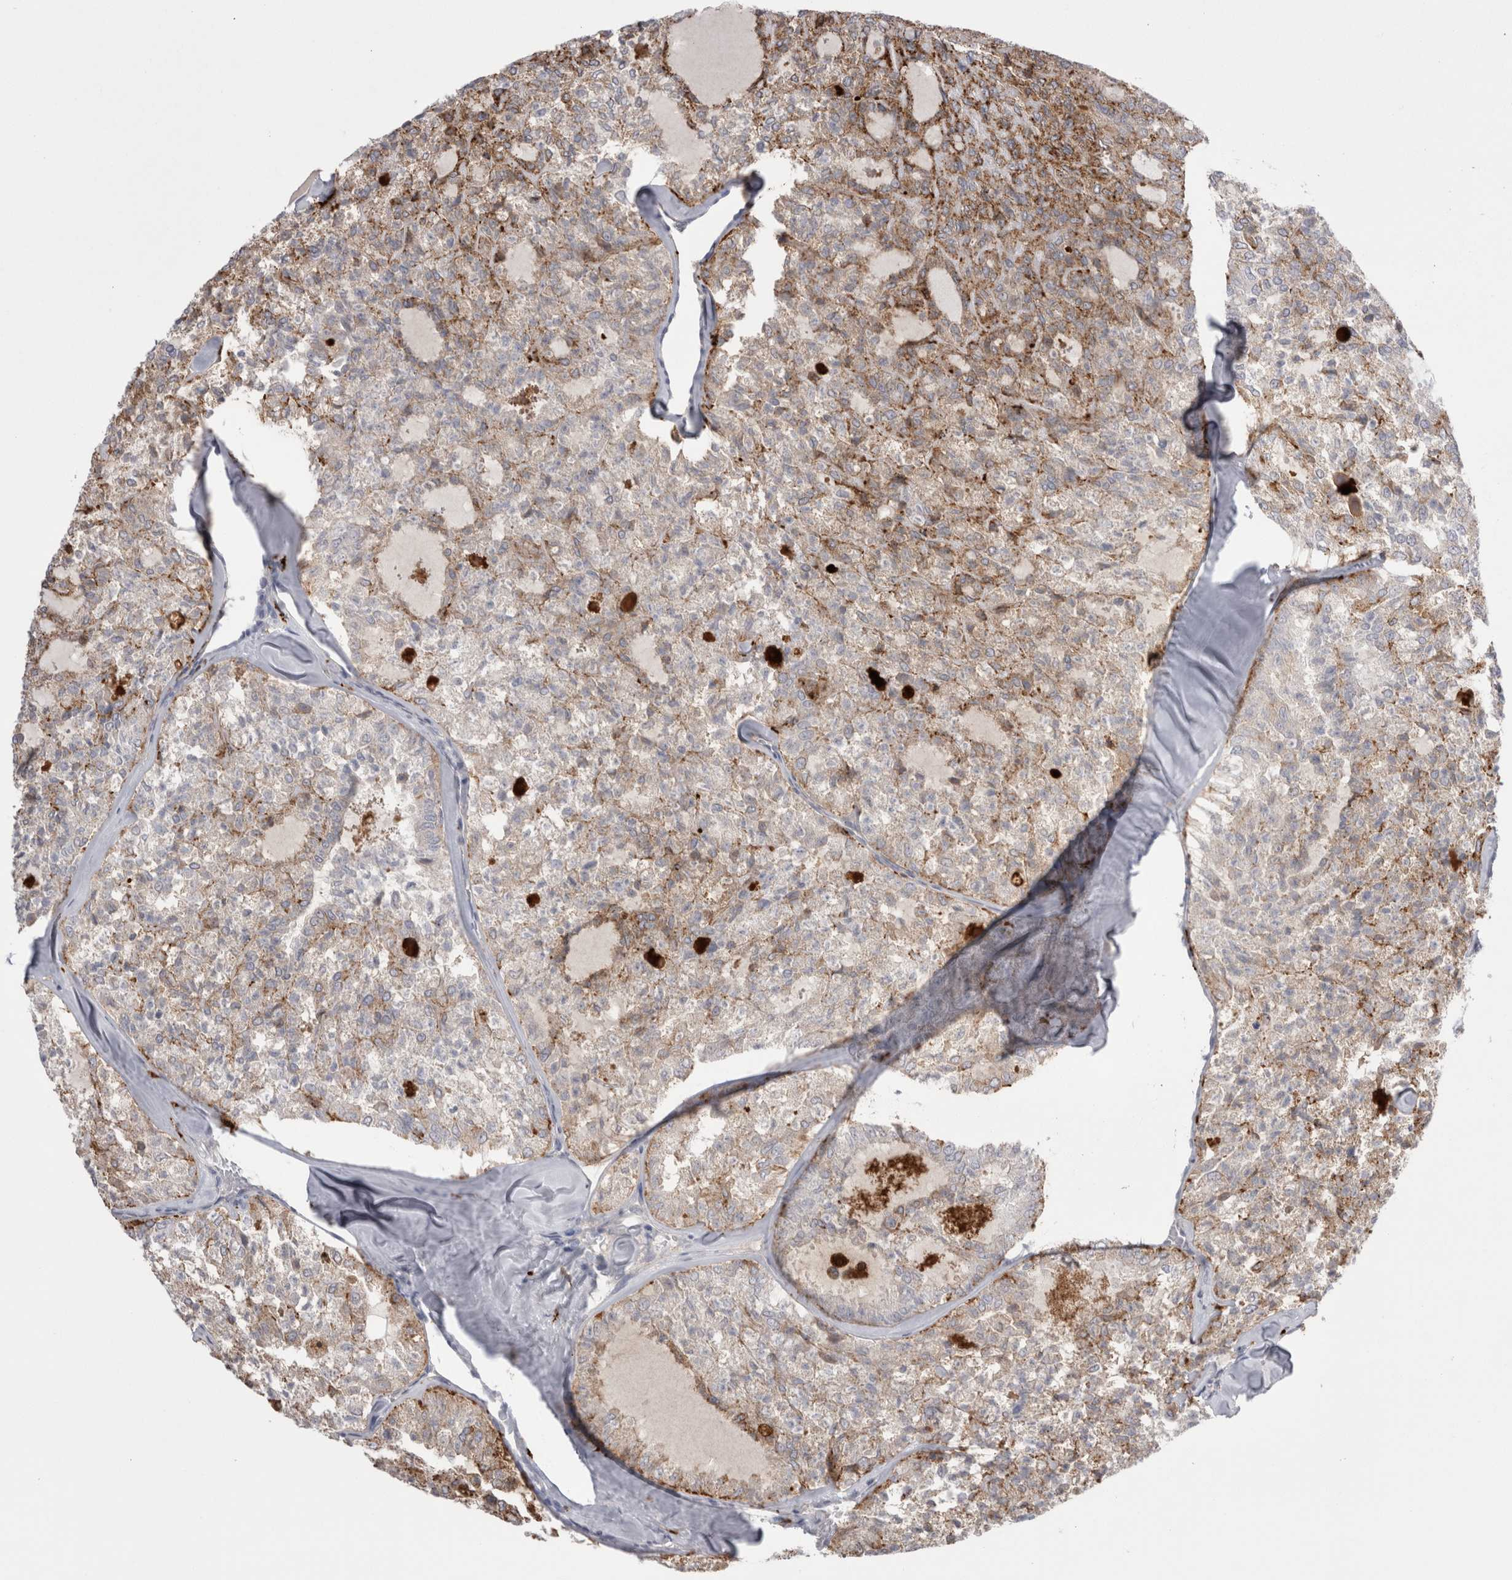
{"staining": {"intensity": "moderate", "quantity": "25%-75%", "location": "cytoplasmic/membranous"}, "tissue": "thyroid cancer", "cell_type": "Tumor cells", "image_type": "cancer", "snomed": [{"axis": "morphology", "description": "Follicular adenoma carcinoma, NOS"}, {"axis": "topography", "description": "Thyroid gland"}], "caption": "Human thyroid cancer stained for a protein (brown) reveals moderate cytoplasmic/membranous positive positivity in approximately 25%-75% of tumor cells.", "gene": "EPDR1", "patient": {"sex": "male", "age": 75}}